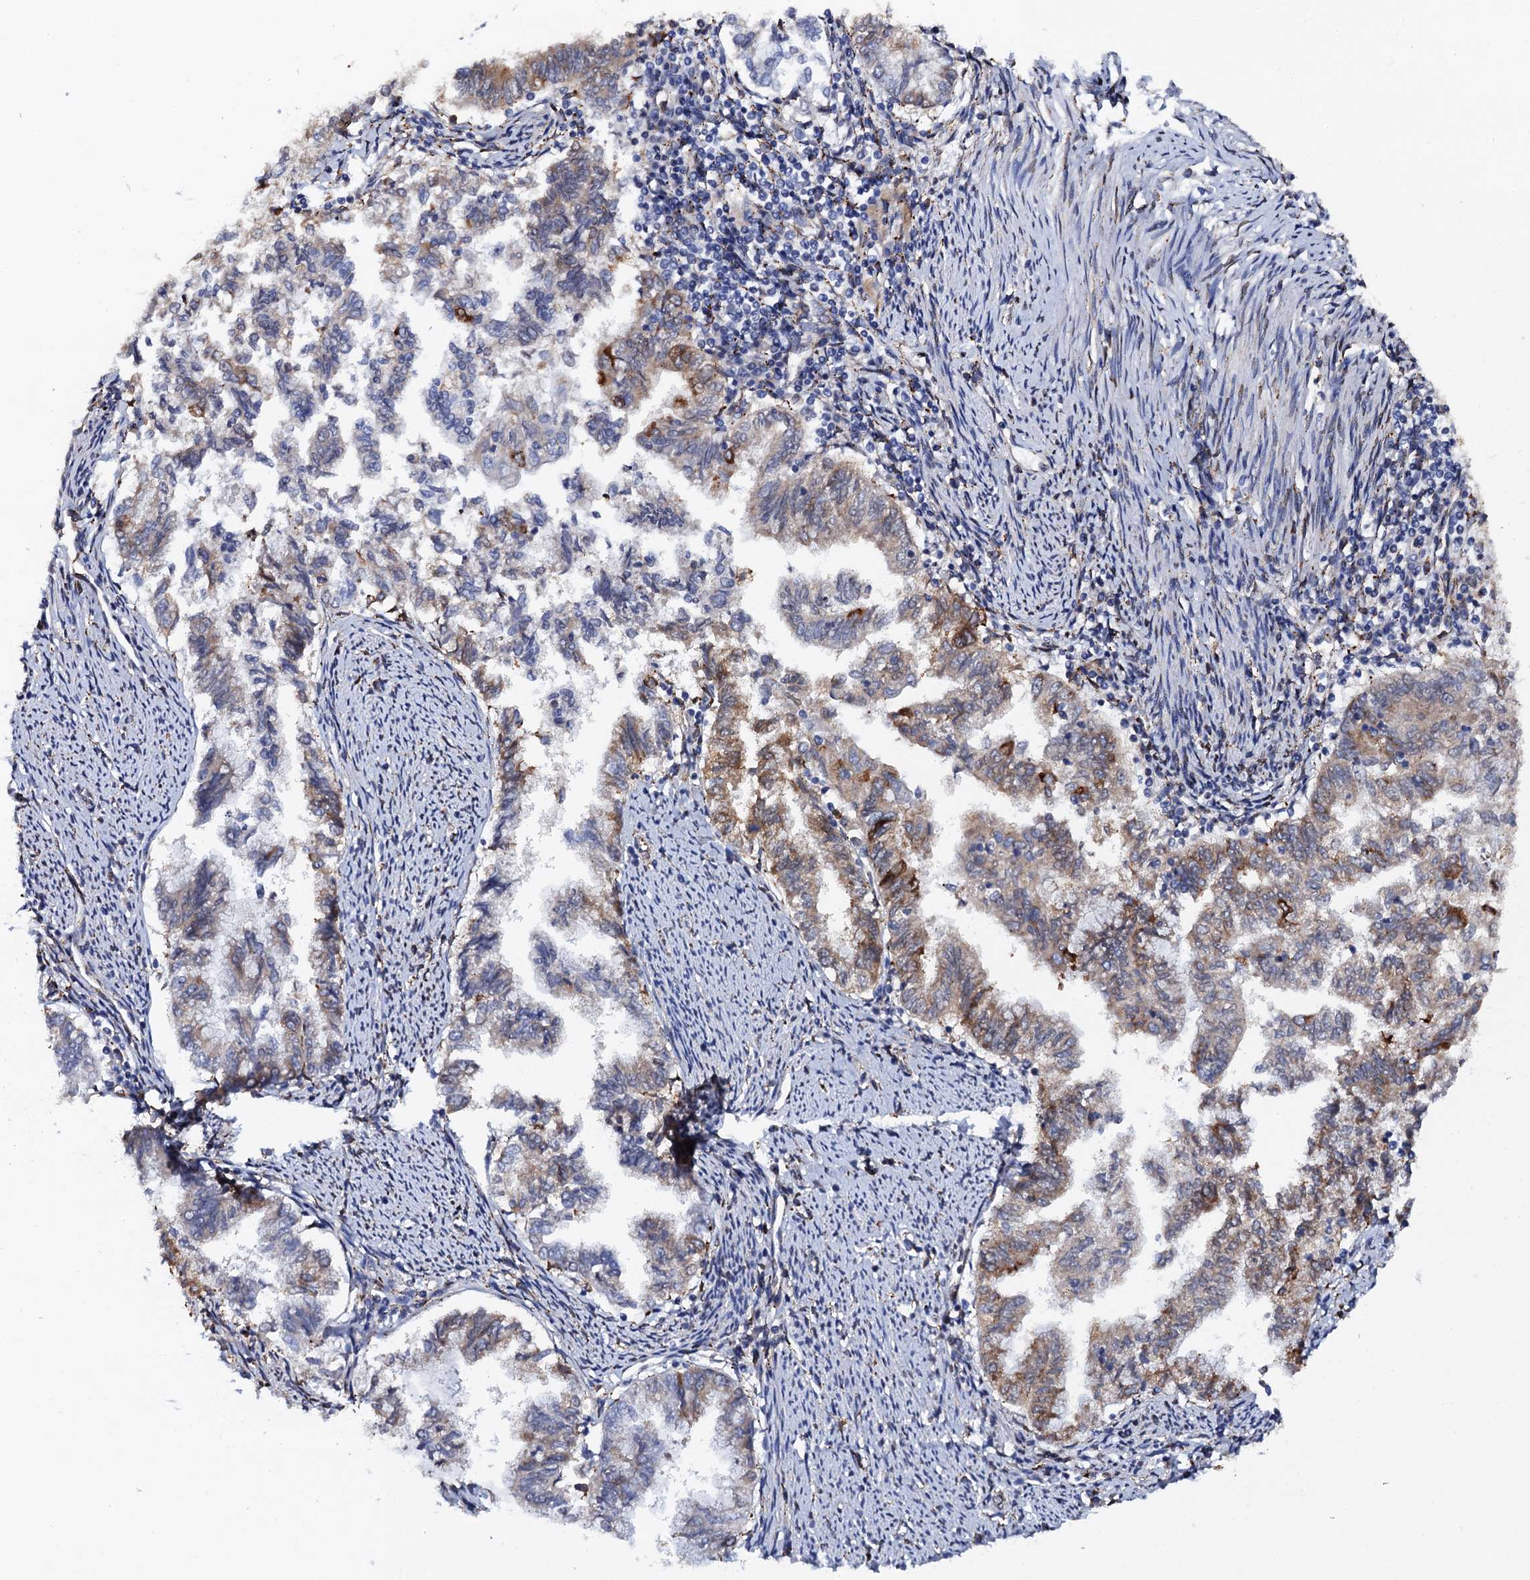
{"staining": {"intensity": "moderate", "quantity": "25%-75%", "location": "cytoplasmic/membranous"}, "tissue": "endometrial cancer", "cell_type": "Tumor cells", "image_type": "cancer", "snomed": [{"axis": "morphology", "description": "Adenocarcinoma, NOS"}, {"axis": "topography", "description": "Endometrium"}], "caption": "Protein expression analysis of endometrial adenocarcinoma displays moderate cytoplasmic/membranous expression in about 25%-75% of tumor cells. Nuclei are stained in blue.", "gene": "POGLUT3", "patient": {"sex": "female", "age": 79}}